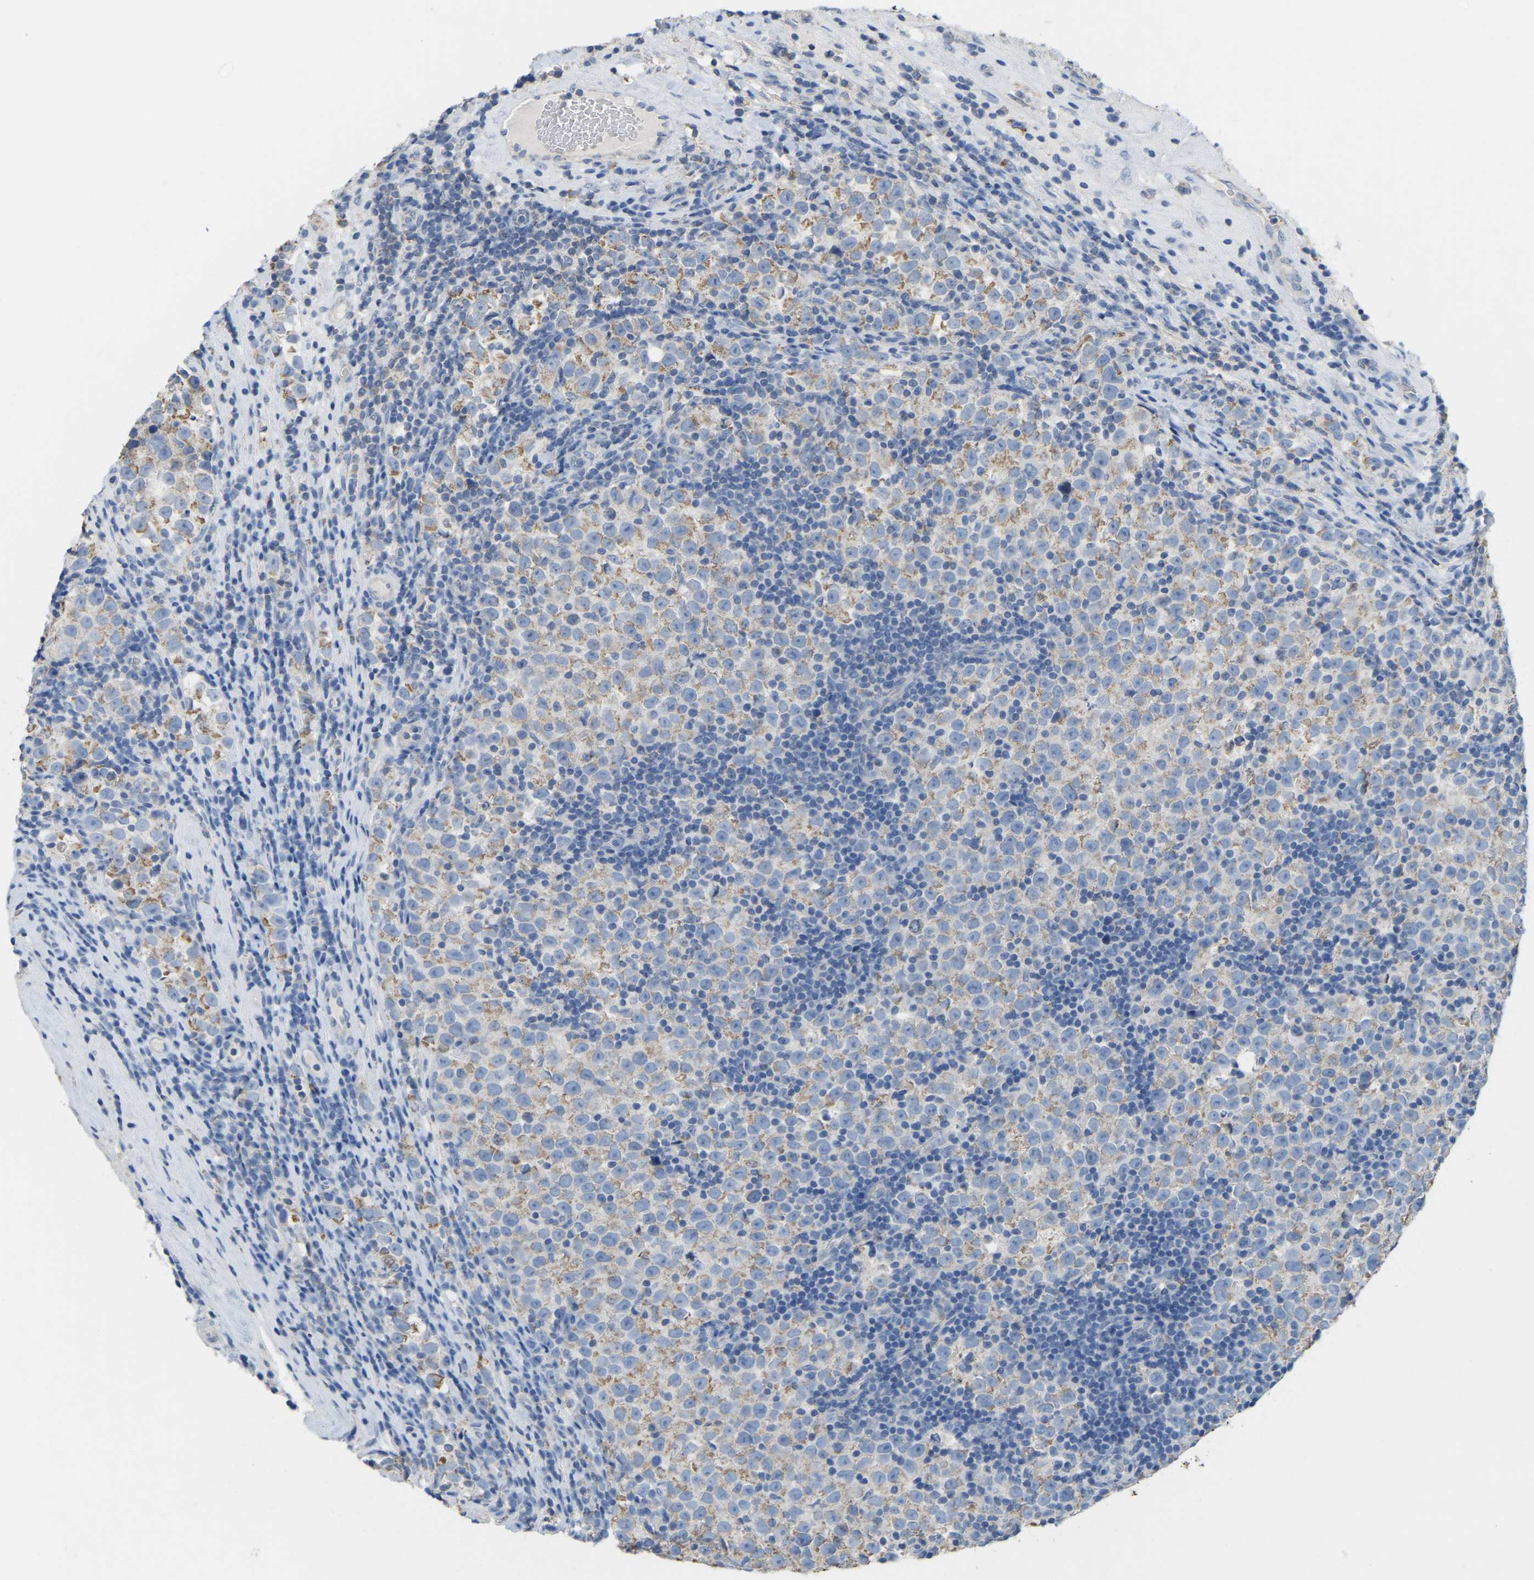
{"staining": {"intensity": "weak", "quantity": ">75%", "location": "cytoplasmic/membranous"}, "tissue": "testis cancer", "cell_type": "Tumor cells", "image_type": "cancer", "snomed": [{"axis": "morphology", "description": "Normal tissue, NOS"}, {"axis": "morphology", "description": "Seminoma, NOS"}, {"axis": "topography", "description": "Testis"}], "caption": "Testis seminoma stained for a protein reveals weak cytoplasmic/membranous positivity in tumor cells.", "gene": "SERPINB5", "patient": {"sex": "male", "age": 43}}